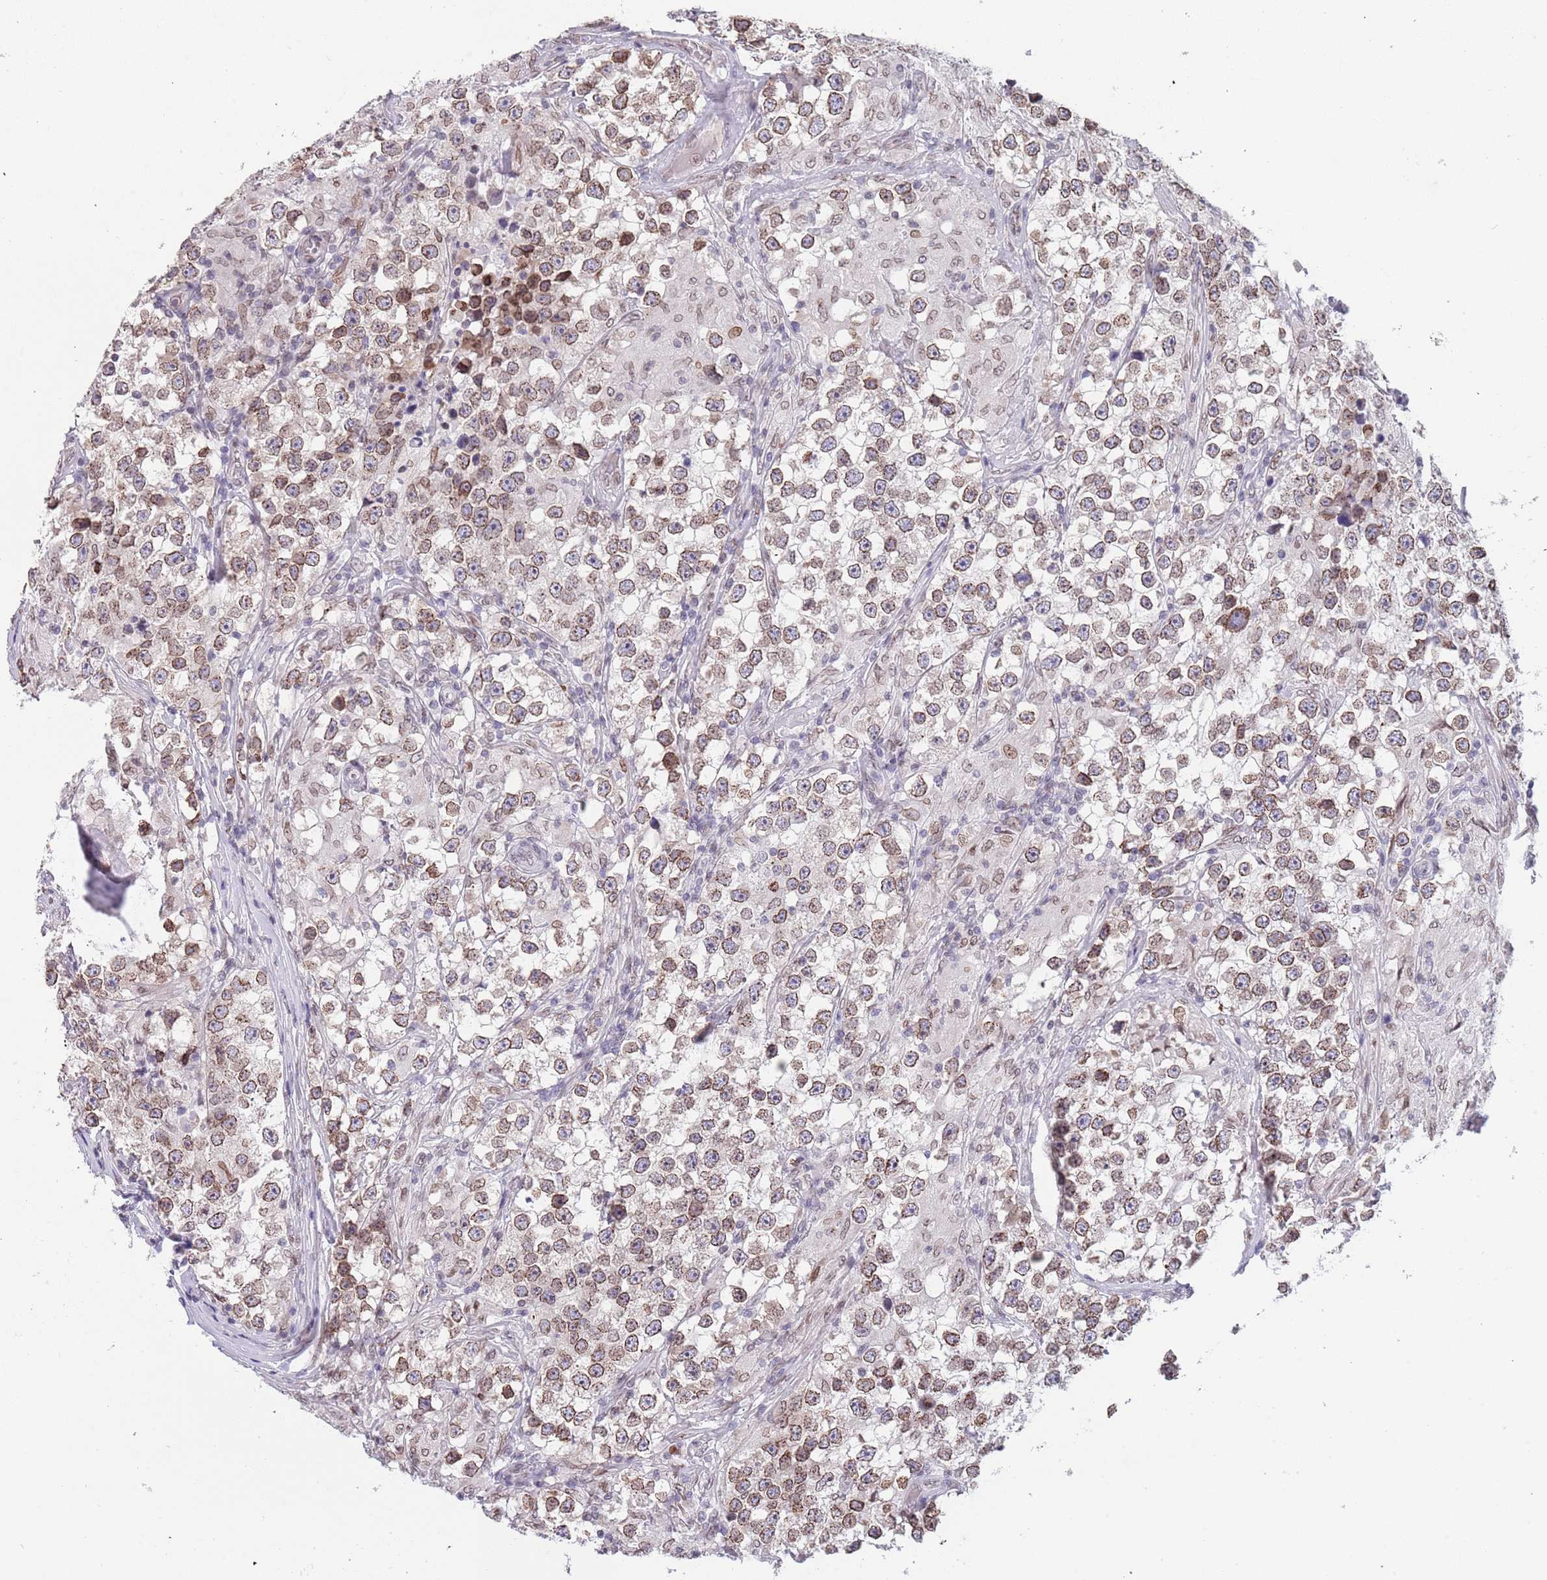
{"staining": {"intensity": "moderate", "quantity": ">75%", "location": "cytoplasmic/membranous,nuclear"}, "tissue": "testis cancer", "cell_type": "Tumor cells", "image_type": "cancer", "snomed": [{"axis": "morphology", "description": "Seminoma, NOS"}, {"axis": "topography", "description": "Testis"}], "caption": "Immunohistochemical staining of testis seminoma shows moderate cytoplasmic/membranous and nuclear protein expression in approximately >75% of tumor cells.", "gene": "KLHDC2", "patient": {"sex": "male", "age": 46}}